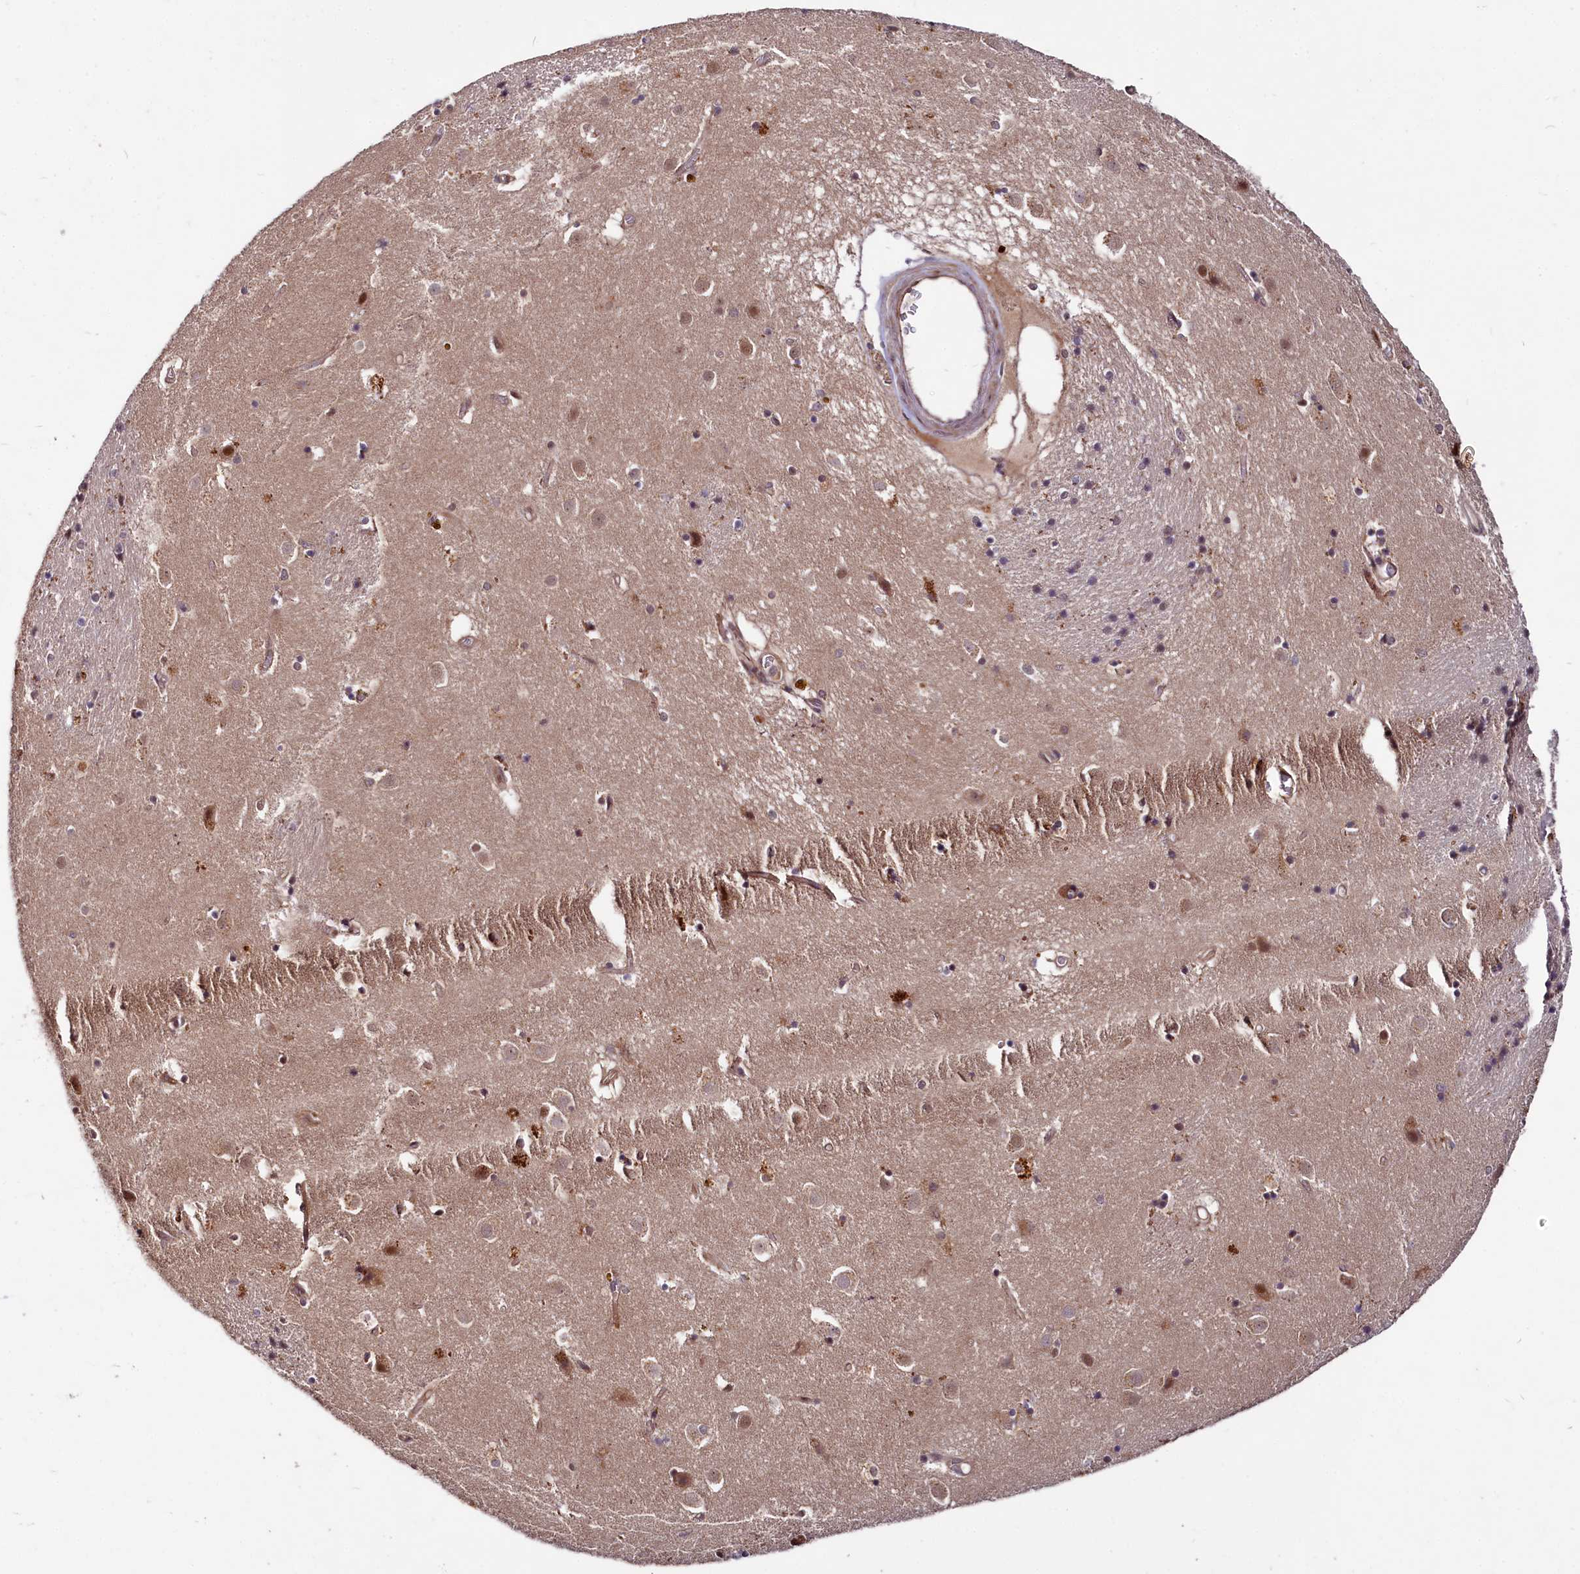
{"staining": {"intensity": "moderate", "quantity": "<25%", "location": "nuclear"}, "tissue": "caudate", "cell_type": "Glial cells", "image_type": "normal", "snomed": [{"axis": "morphology", "description": "Normal tissue, NOS"}, {"axis": "topography", "description": "Lateral ventricle wall"}], "caption": "Protein expression analysis of unremarkable caudate reveals moderate nuclear positivity in approximately <25% of glial cells.", "gene": "UBE3A", "patient": {"sex": "male", "age": 70}}